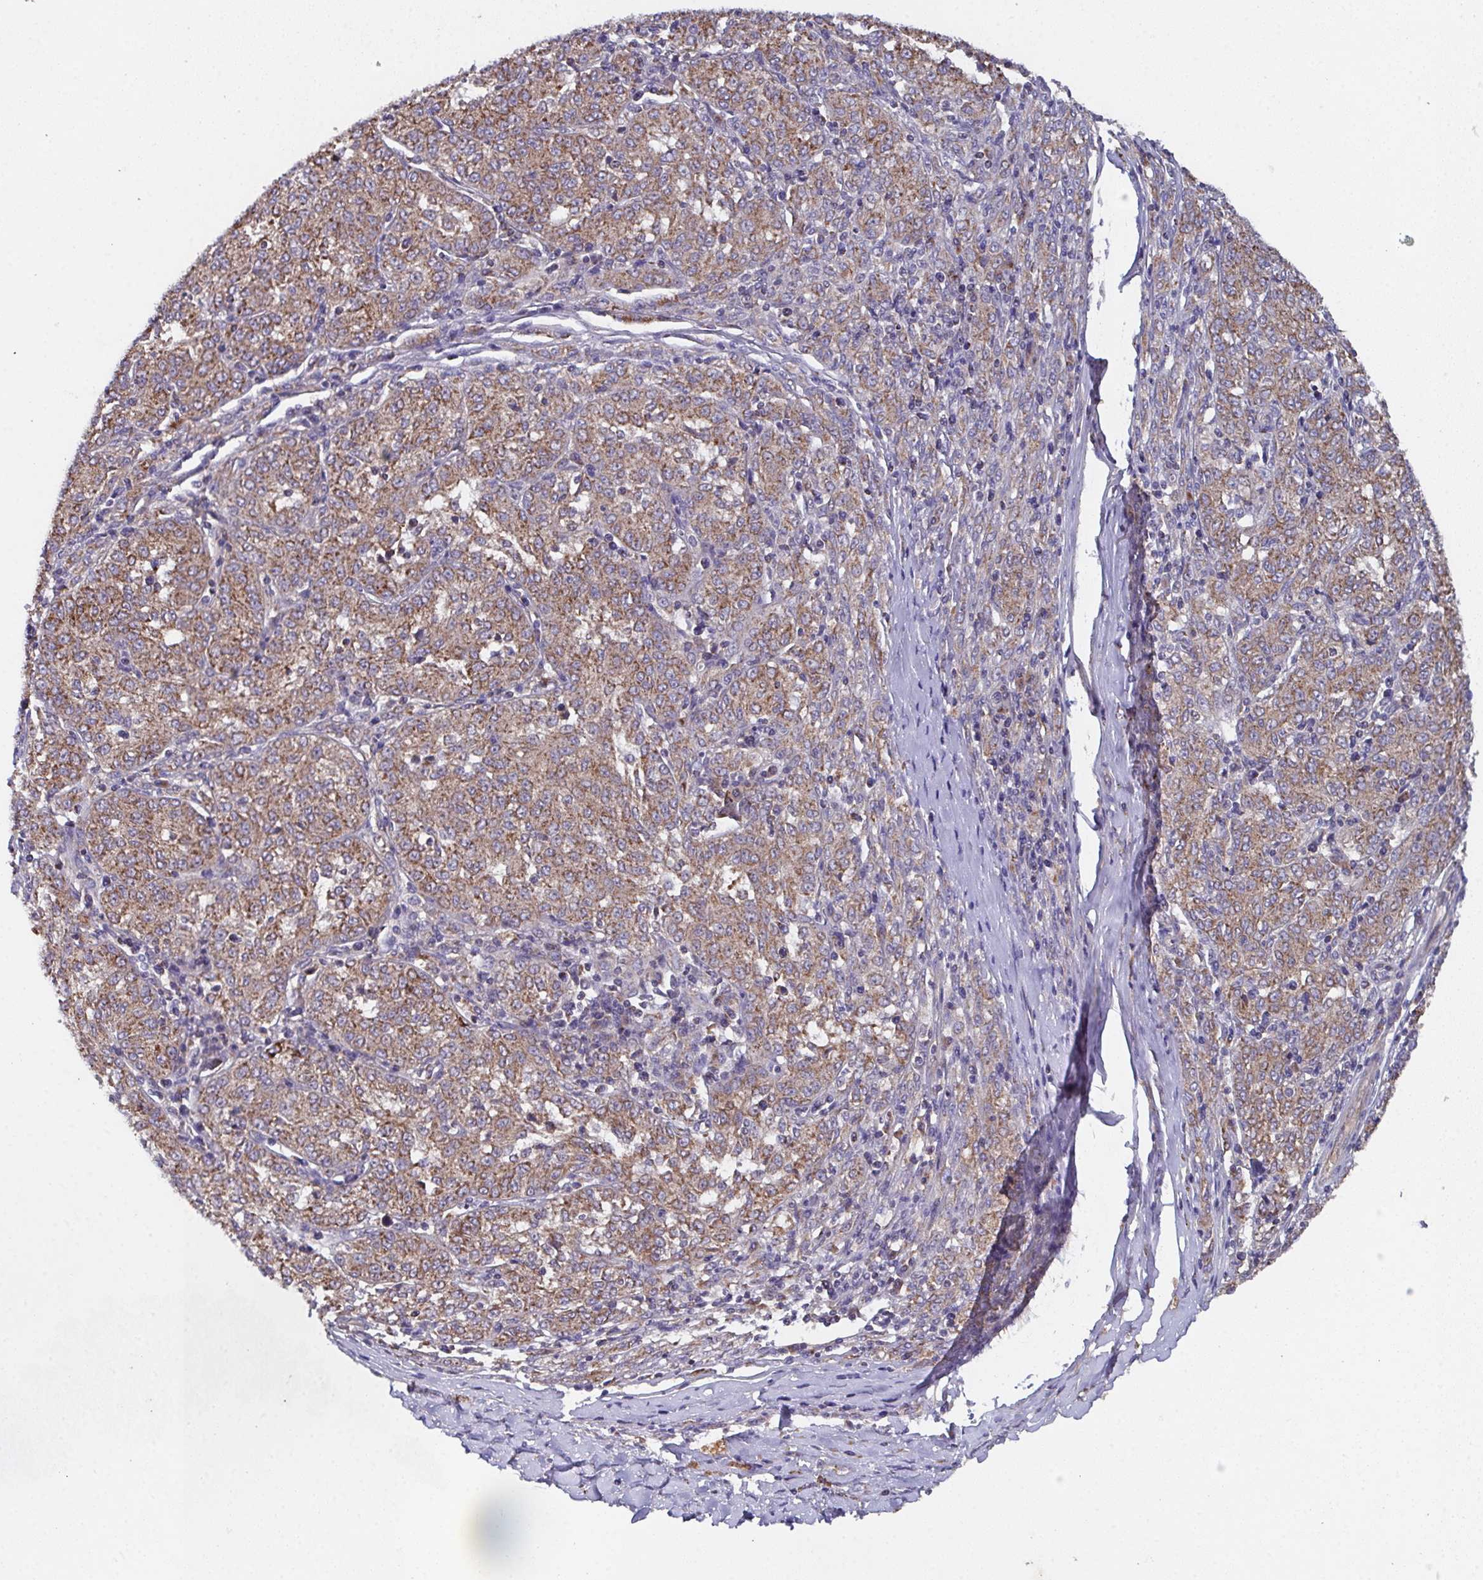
{"staining": {"intensity": "moderate", "quantity": ">75%", "location": "cytoplasmic/membranous"}, "tissue": "melanoma", "cell_type": "Tumor cells", "image_type": "cancer", "snomed": [{"axis": "morphology", "description": "Malignant melanoma, NOS"}, {"axis": "topography", "description": "Skin"}], "caption": "Malignant melanoma tissue exhibits moderate cytoplasmic/membranous positivity in approximately >75% of tumor cells, visualized by immunohistochemistry.", "gene": "MT-ND3", "patient": {"sex": "female", "age": 72}}